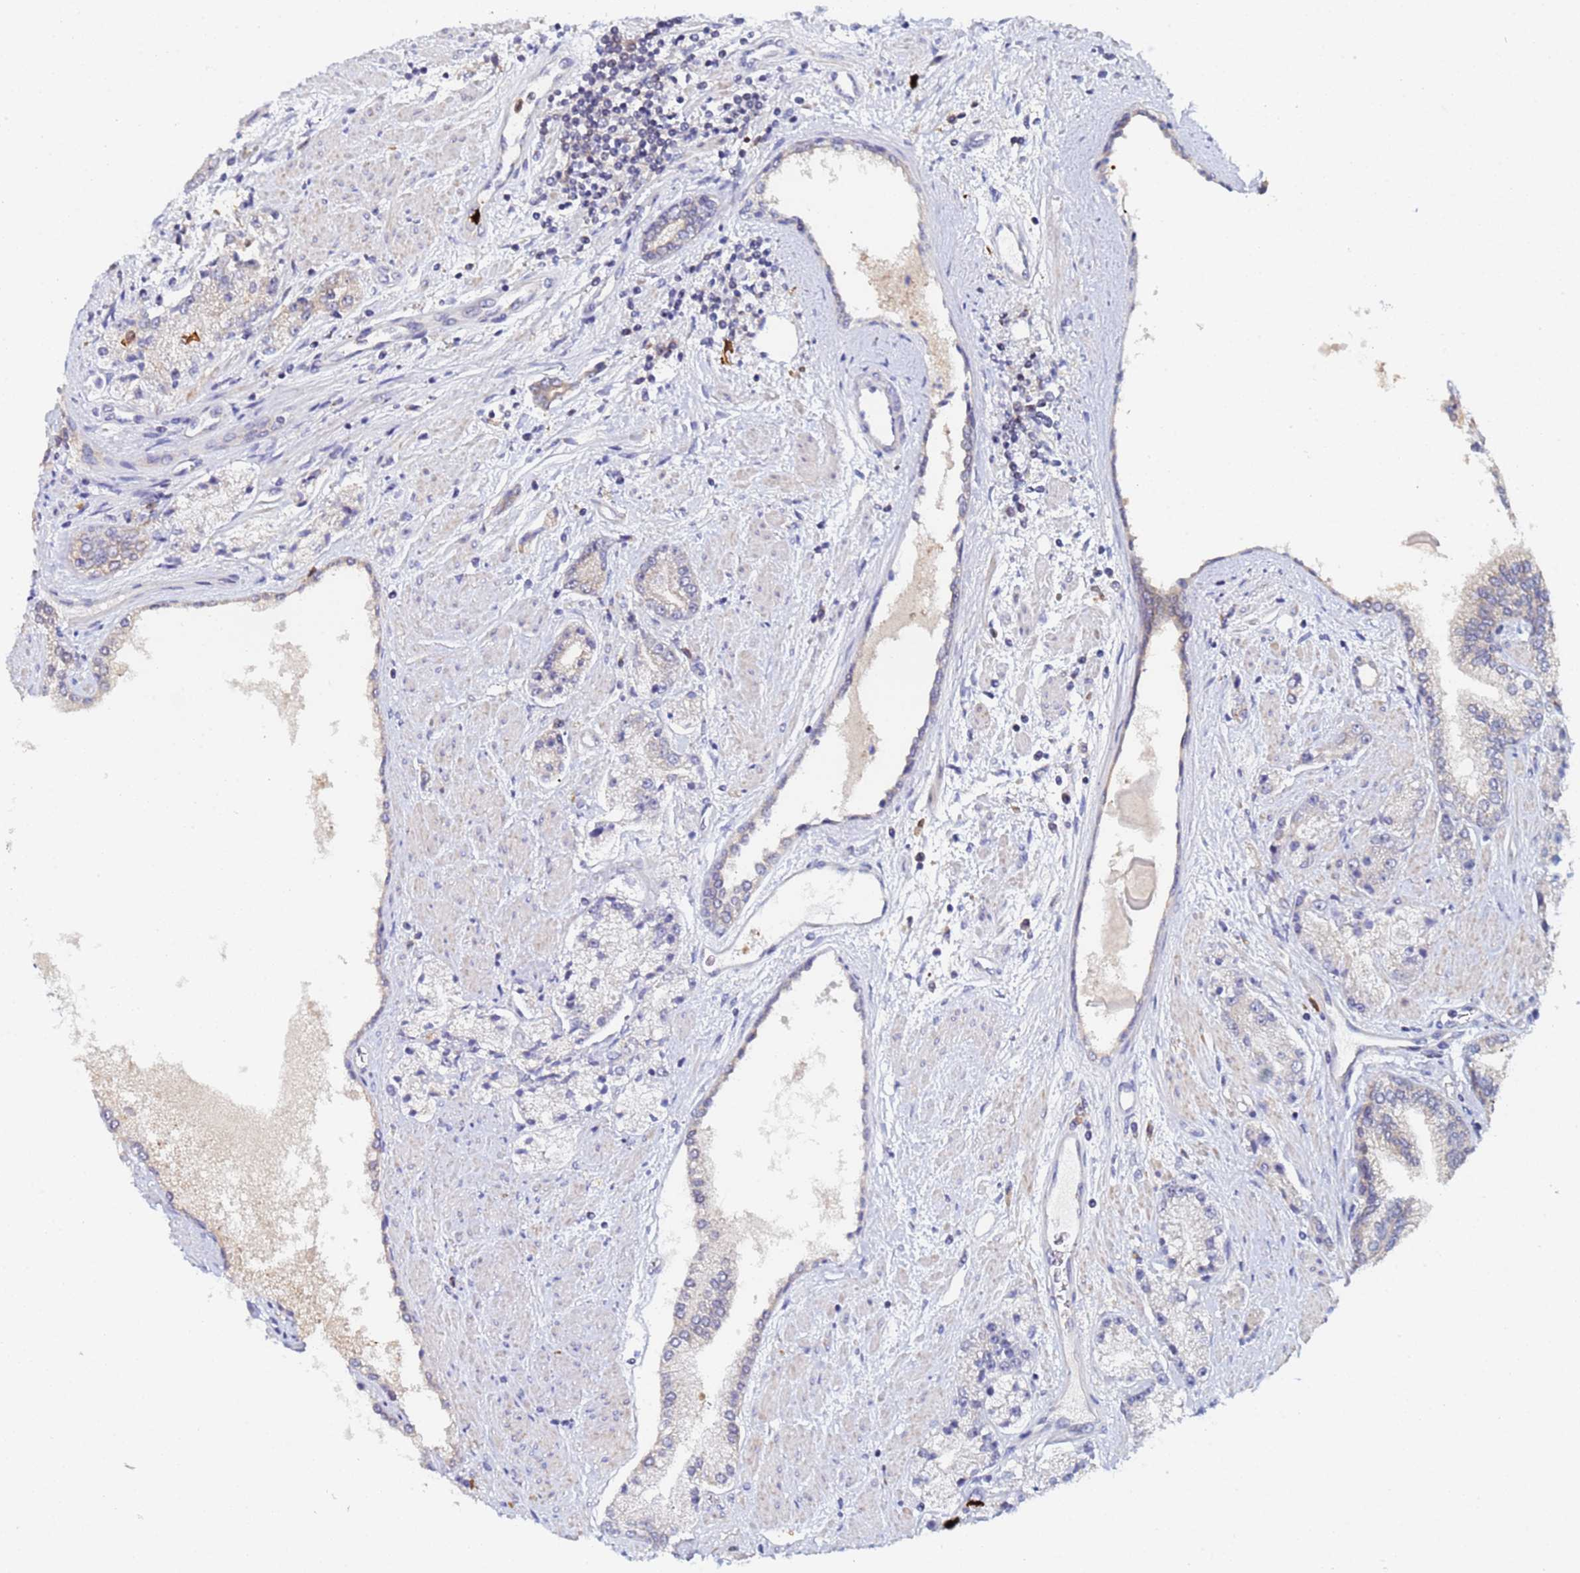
{"staining": {"intensity": "negative", "quantity": "none", "location": "none"}, "tissue": "prostate cancer", "cell_type": "Tumor cells", "image_type": "cancer", "snomed": [{"axis": "morphology", "description": "Adenocarcinoma, High grade"}, {"axis": "topography", "description": "Prostate"}], "caption": "High power microscopy image of an IHC image of prostate cancer, revealing no significant positivity in tumor cells. (IHC, brightfield microscopy, high magnification).", "gene": "MTCL1", "patient": {"sex": "male", "age": 67}}